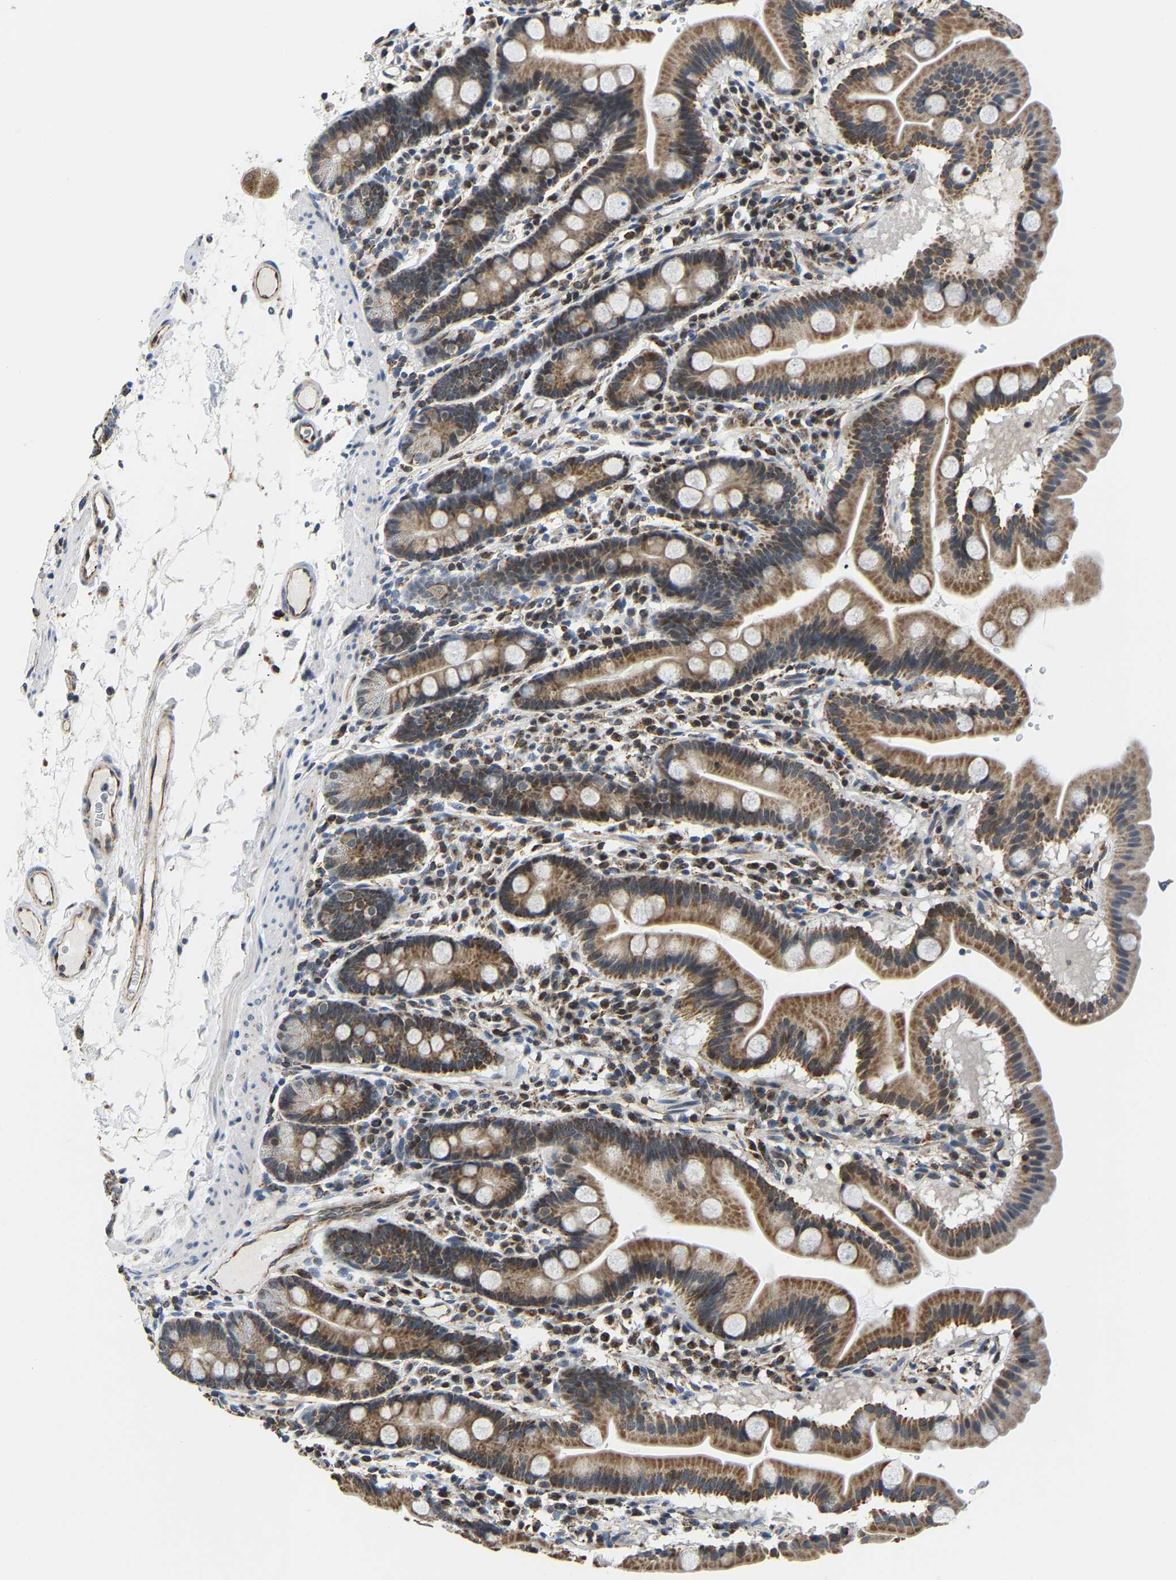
{"staining": {"intensity": "moderate", "quantity": ">75%", "location": "cytoplasmic/membranous"}, "tissue": "duodenum", "cell_type": "Glandular cells", "image_type": "normal", "snomed": [{"axis": "morphology", "description": "Normal tissue, NOS"}, {"axis": "topography", "description": "Duodenum"}], "caption": "Glandular cells exhibit medium levels of moderate cytoplasmic/membranous staining in approximately >75% of cells in unremarkable duodenum.", "gene": "GIMAP7", "patient": {"sex": "male", "age": 50}}